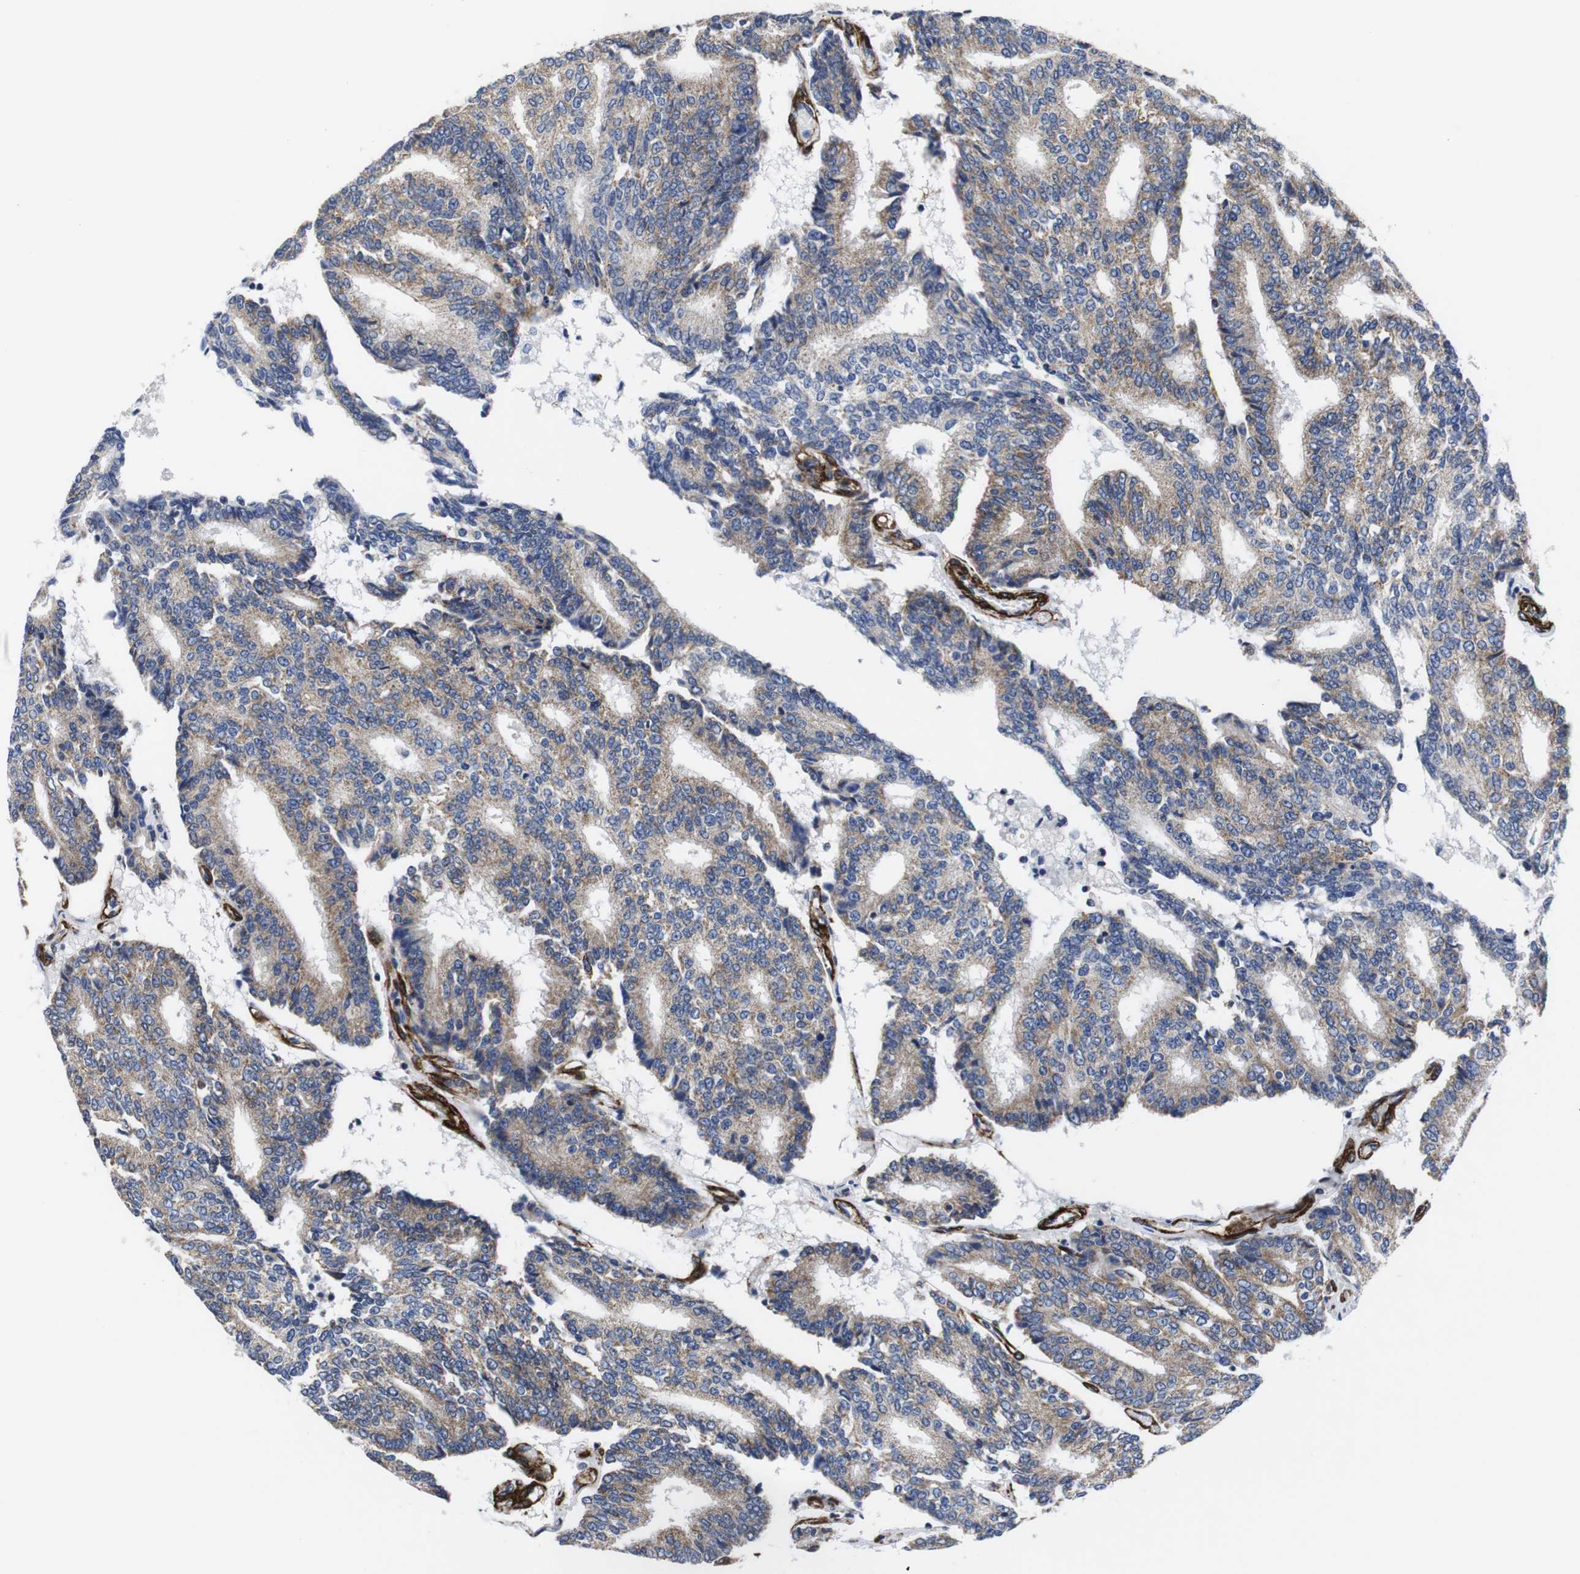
{"staining": {"intensity": "moderate", "quantity": ">75%", "location": "cytoplasmic/membranous"}, "tissue": "prostate cancer", "cell_type": "Tumor cells", "image_type": "cancer", "snomed": [{"axis": "morphology", "description": "Adenocarcinoma, High grade"}, {"axis": "topography", "description": "Prostate"}], "caption": "A high-resolution histopathology image shows IHC staining of adenocarcinoma (high-grade) (prostate), which exhibits moderate cytoplasmic/membranous staining in approximately >75% of tumor cells.", "gene": "WNT10A", "patient": {"sex": "male", "age": 55}}